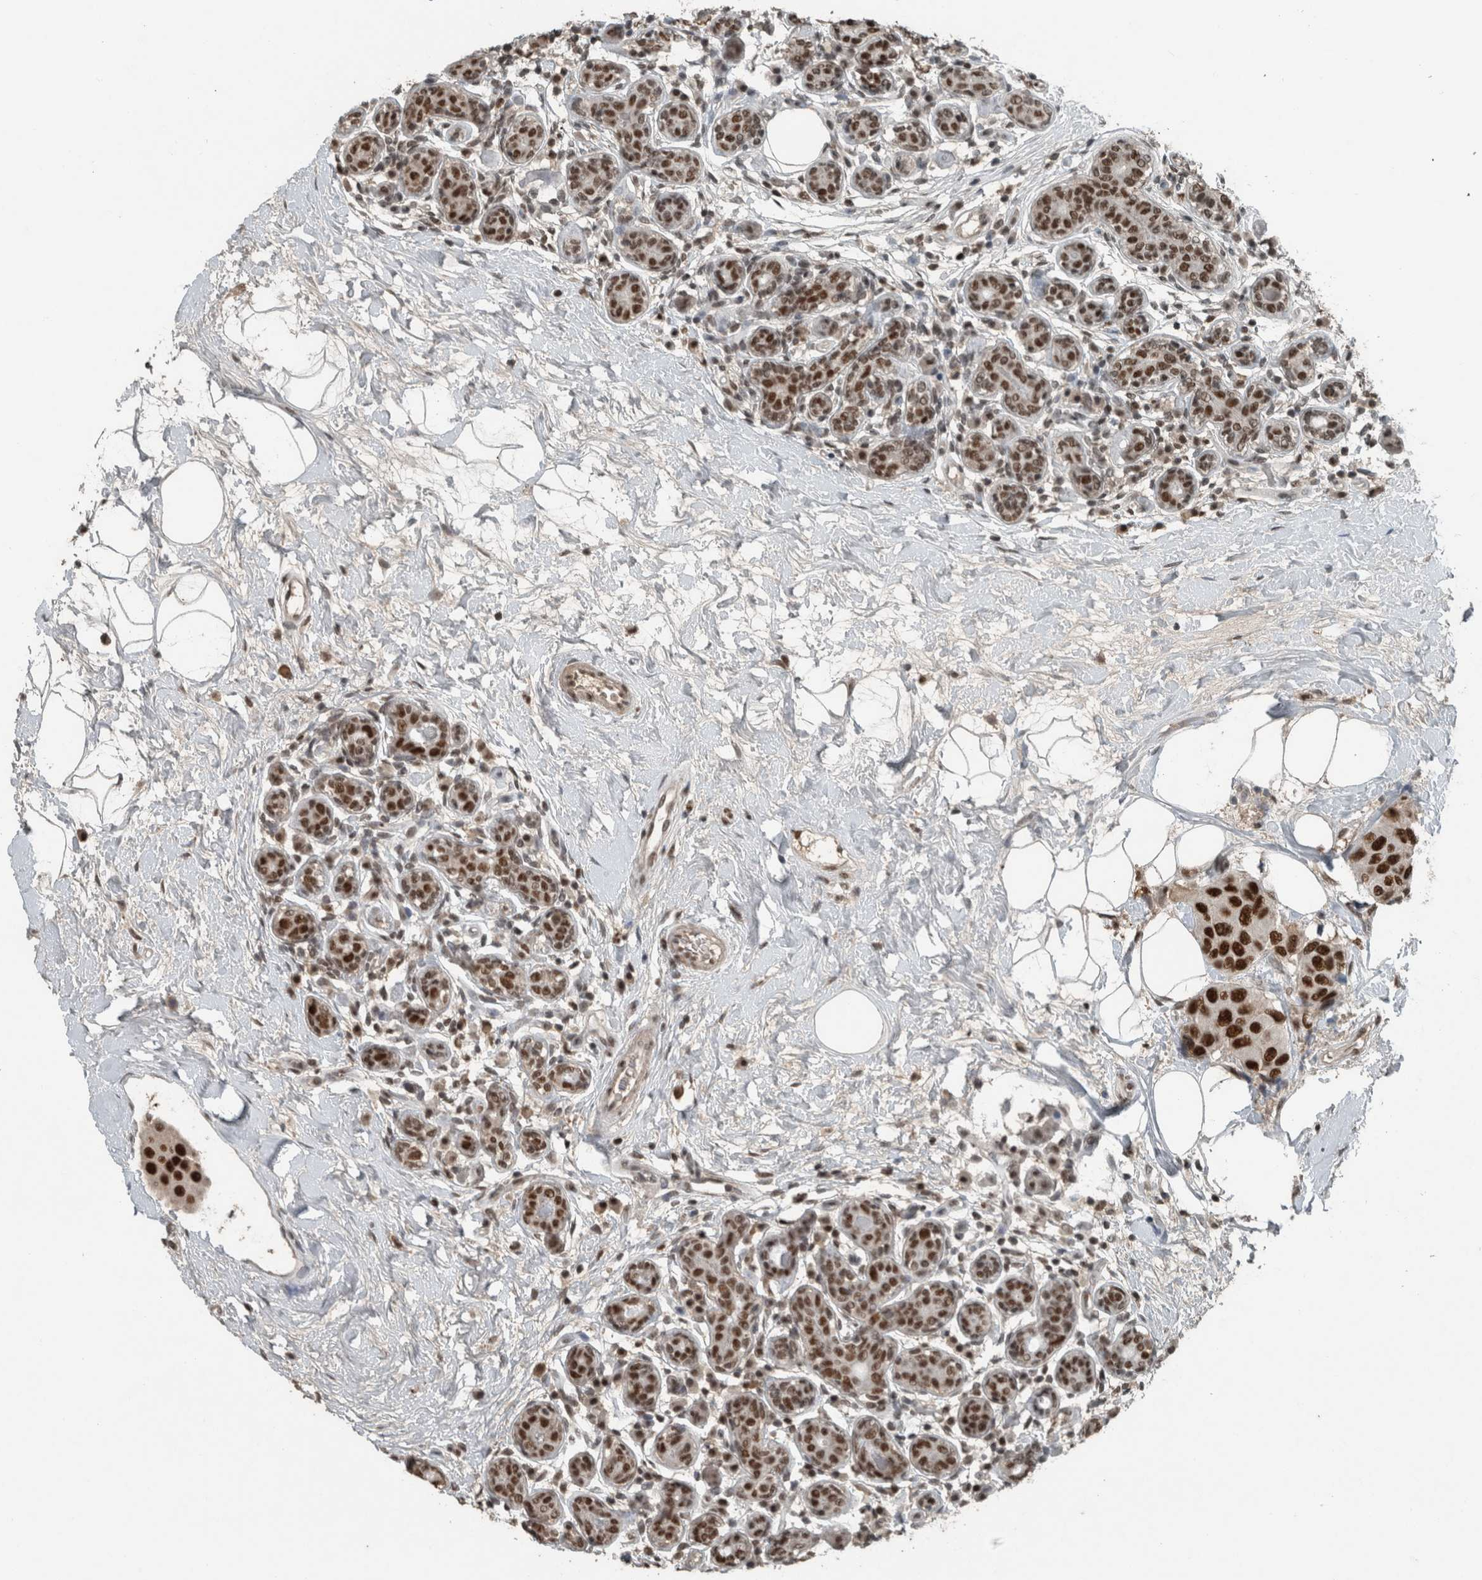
{"staining": {"intensity": "strong", "quantity": ">75%", "location": "nuclear"}, "tissue": "breast cancer", "cell_type": "Tumor cells", "image_type": "cancer", "snomed": [{"axis": "morphology", "description": "Normal tissue, NOS"}, {"axis": "morphology", "description": "Duct carcinoma"}, {"axis": "topography", "description": "Breast"}], "caption": "Human breast cancer stained with a brown dye shows strong nuclear positive staining in approximately >75% of tumor cells.", "gene": "ZNF24", "patient": {"sex": "female", "age": 39}}